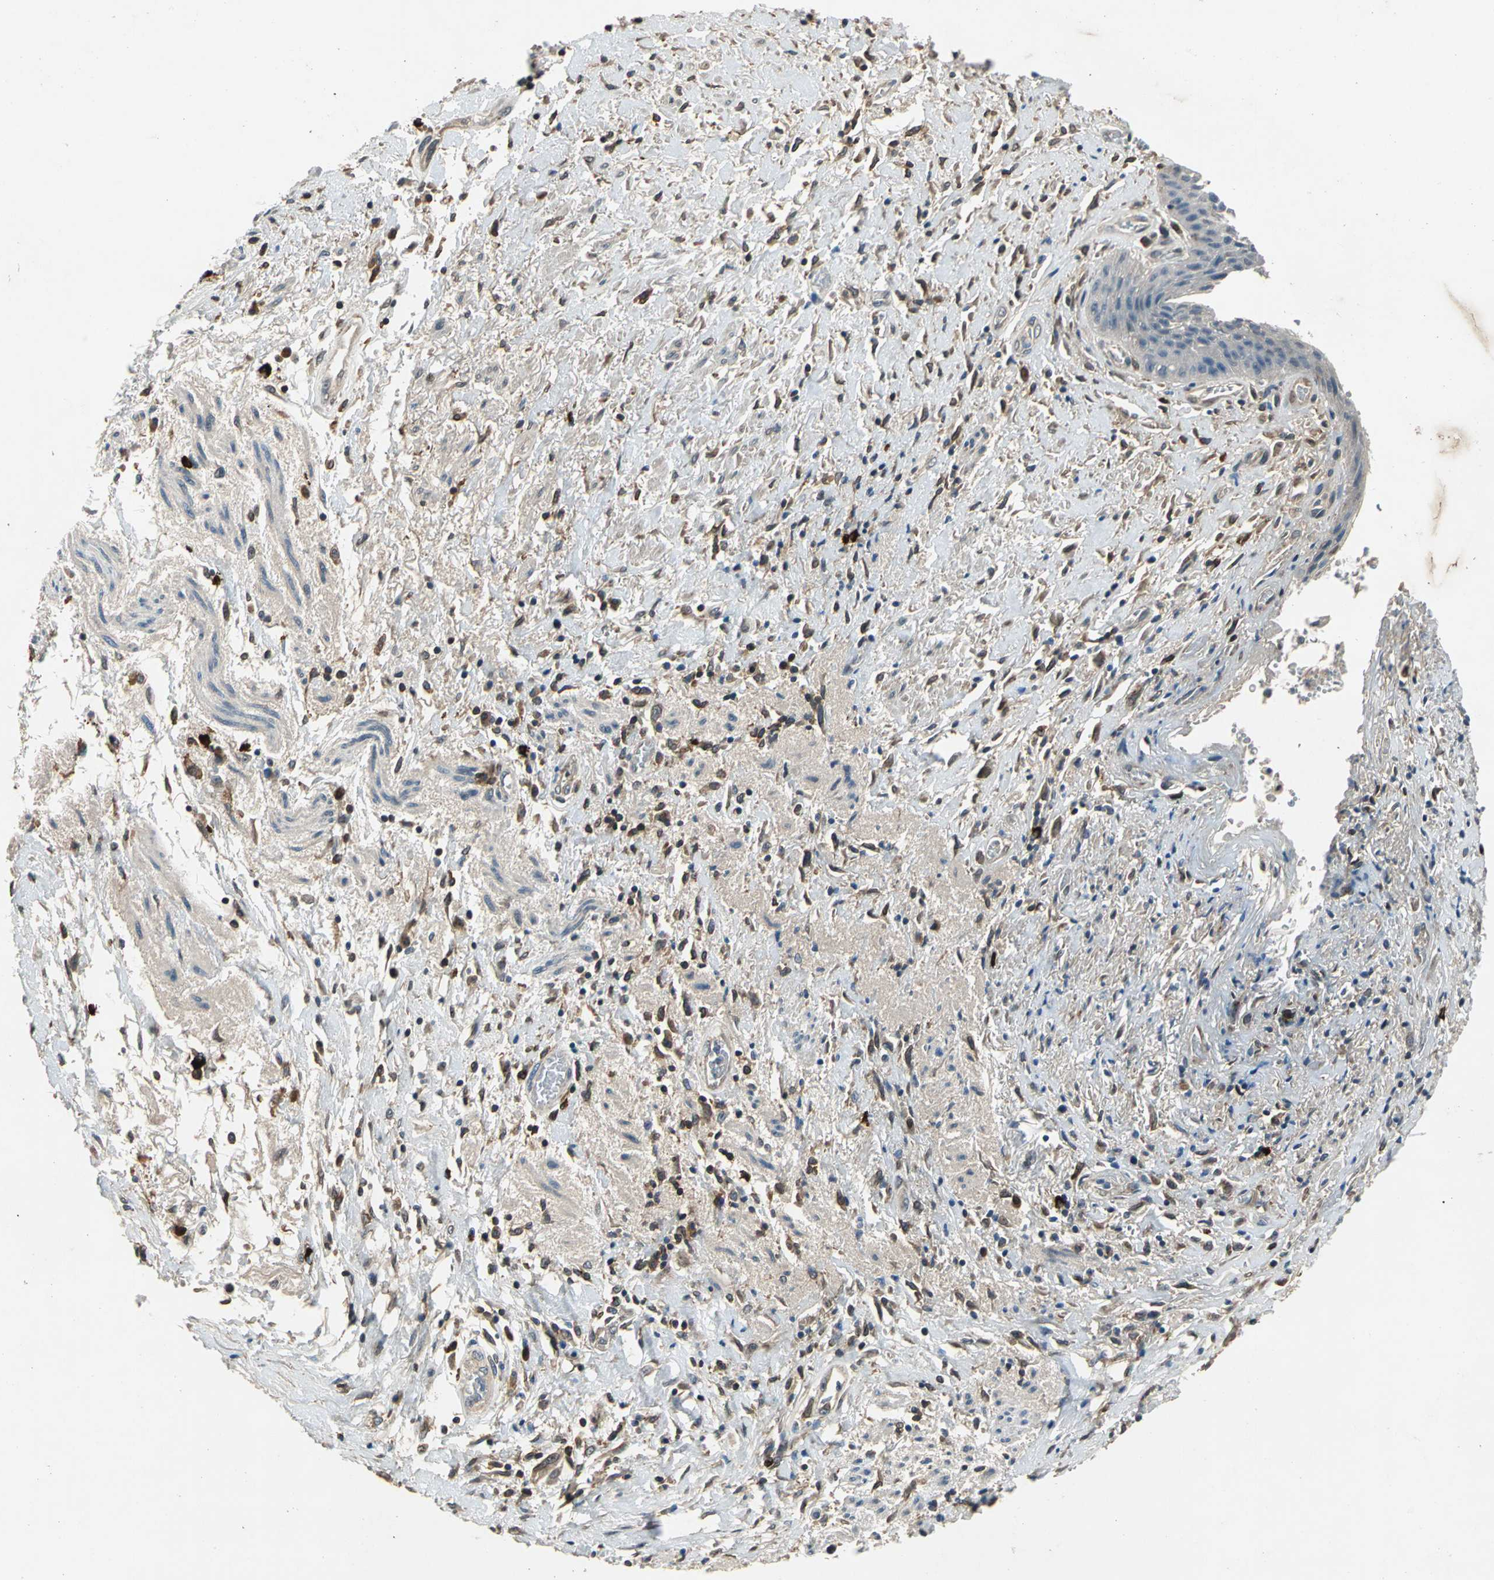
{"staining": {"intensity": "weak", "quantity": "<25%", "location": "cytoplasmic/membranous"}, "tissue": "skin", "cell_type": "Epidermal cells", "image_type": "normal", "snomed": [{"axis": "morphology", "description": "Normal tissue, NOS"}, {"axis": "topography", "description": "Anal"}], "caption": "Immunohistochemical staining of unremarkable skin demonstrates no significant staining in epidermal cells.", "gene": "SLC19A2", "patient": {"sex": "female", "age": 46}}